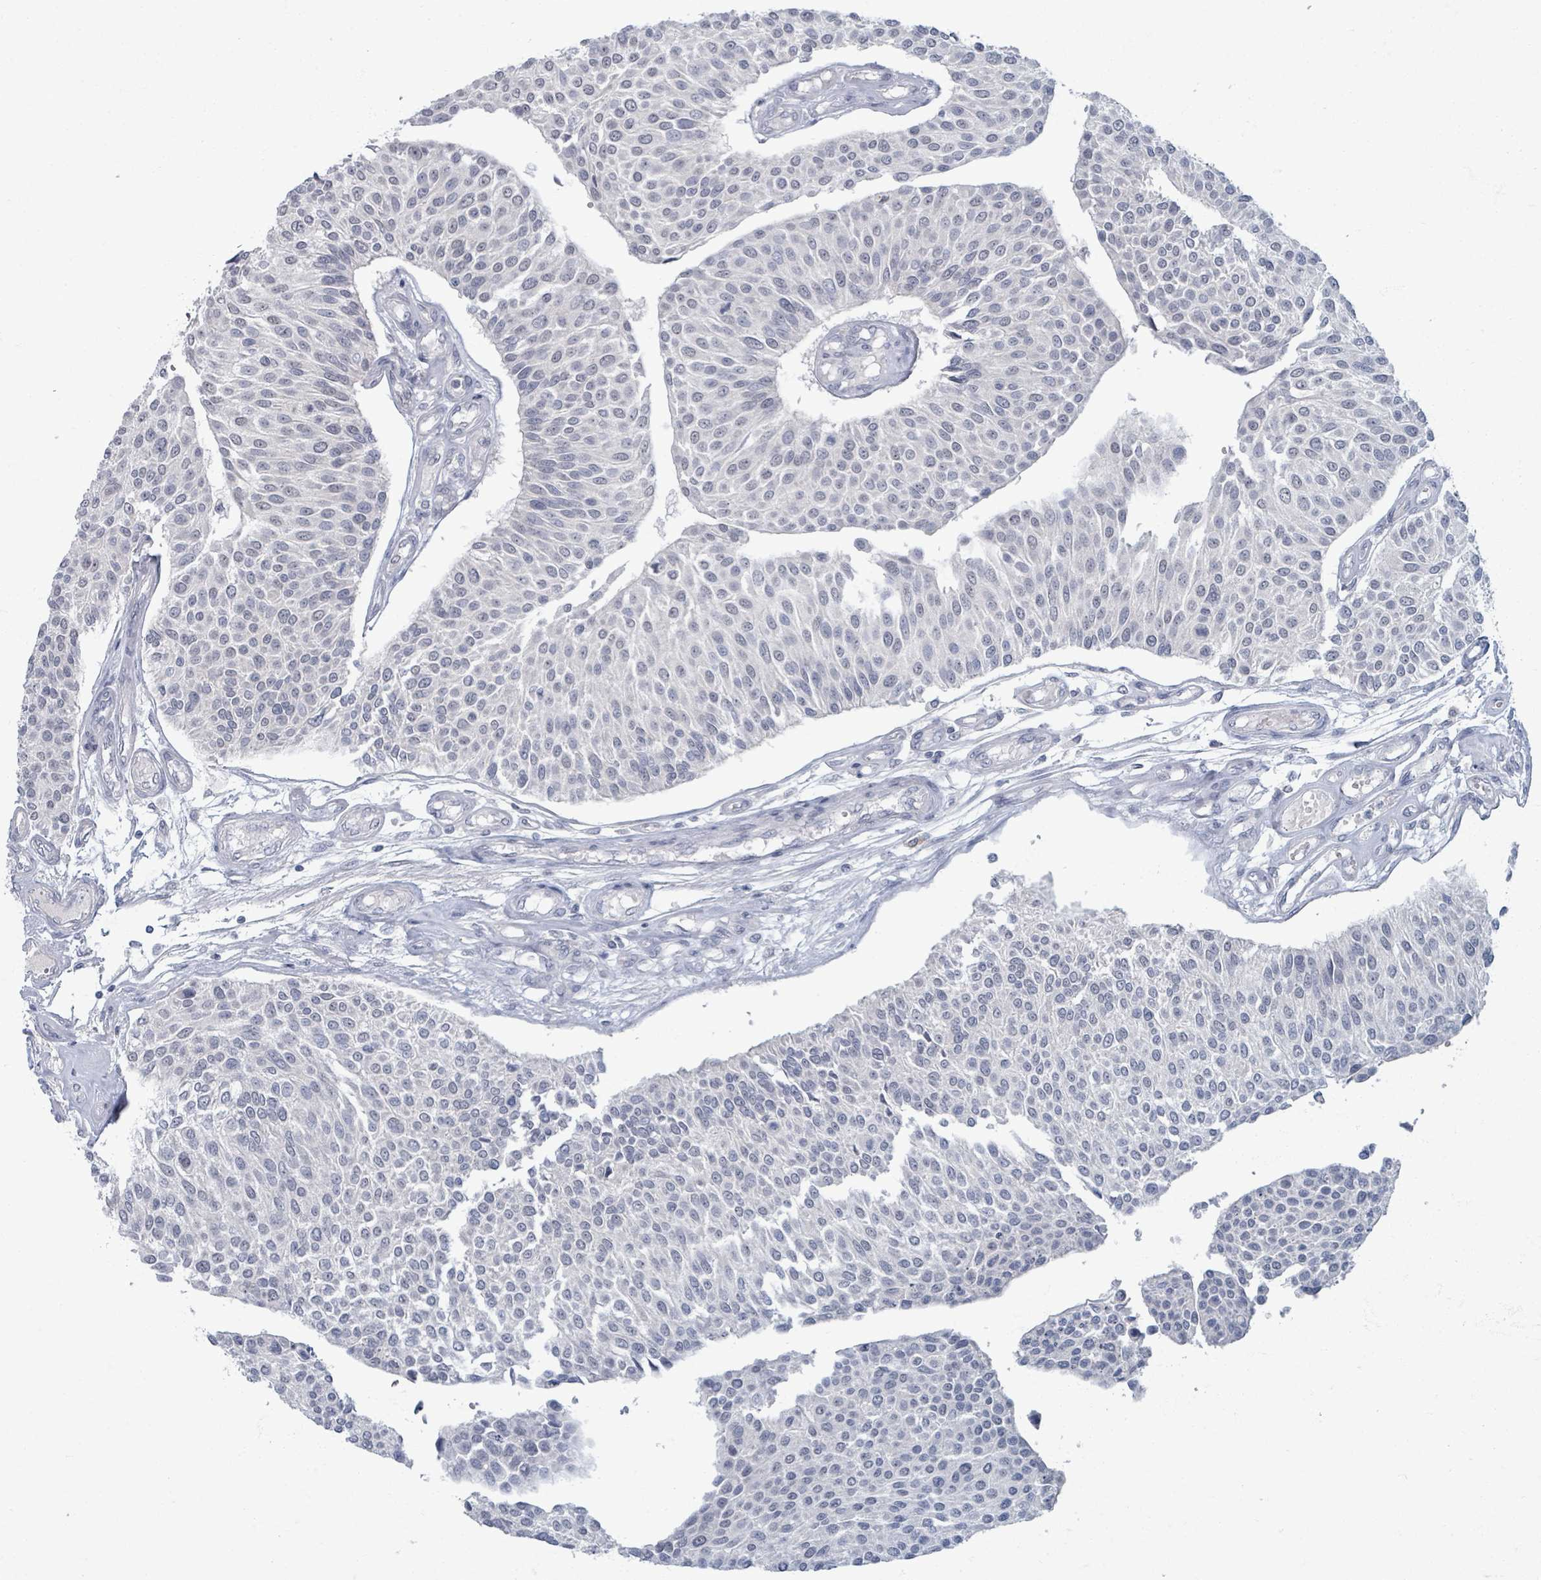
{"staining": {"intensity": "negative", "quantity": "none", "location": "none"}, "tissue": "urothelial cancer", "cell_type": "Tumor cells", "image_type": "cancer", "snomed": [{"axis": "morphology", "description": "Urothelial carcinoma, NOS"}, {"axis": "topography", "description": "Urinary bladder"}], "caption": "Immunohistochemistry (IHC) micrograph of human urothelial cancer stained for a protein (brown), which displays no positivity in tumor cells. (DAB immunohistochemistry (IHC) with hematoxylin counter stain).", "gene": "WNT11", "patient": {"sex": "male", "age": 55}}